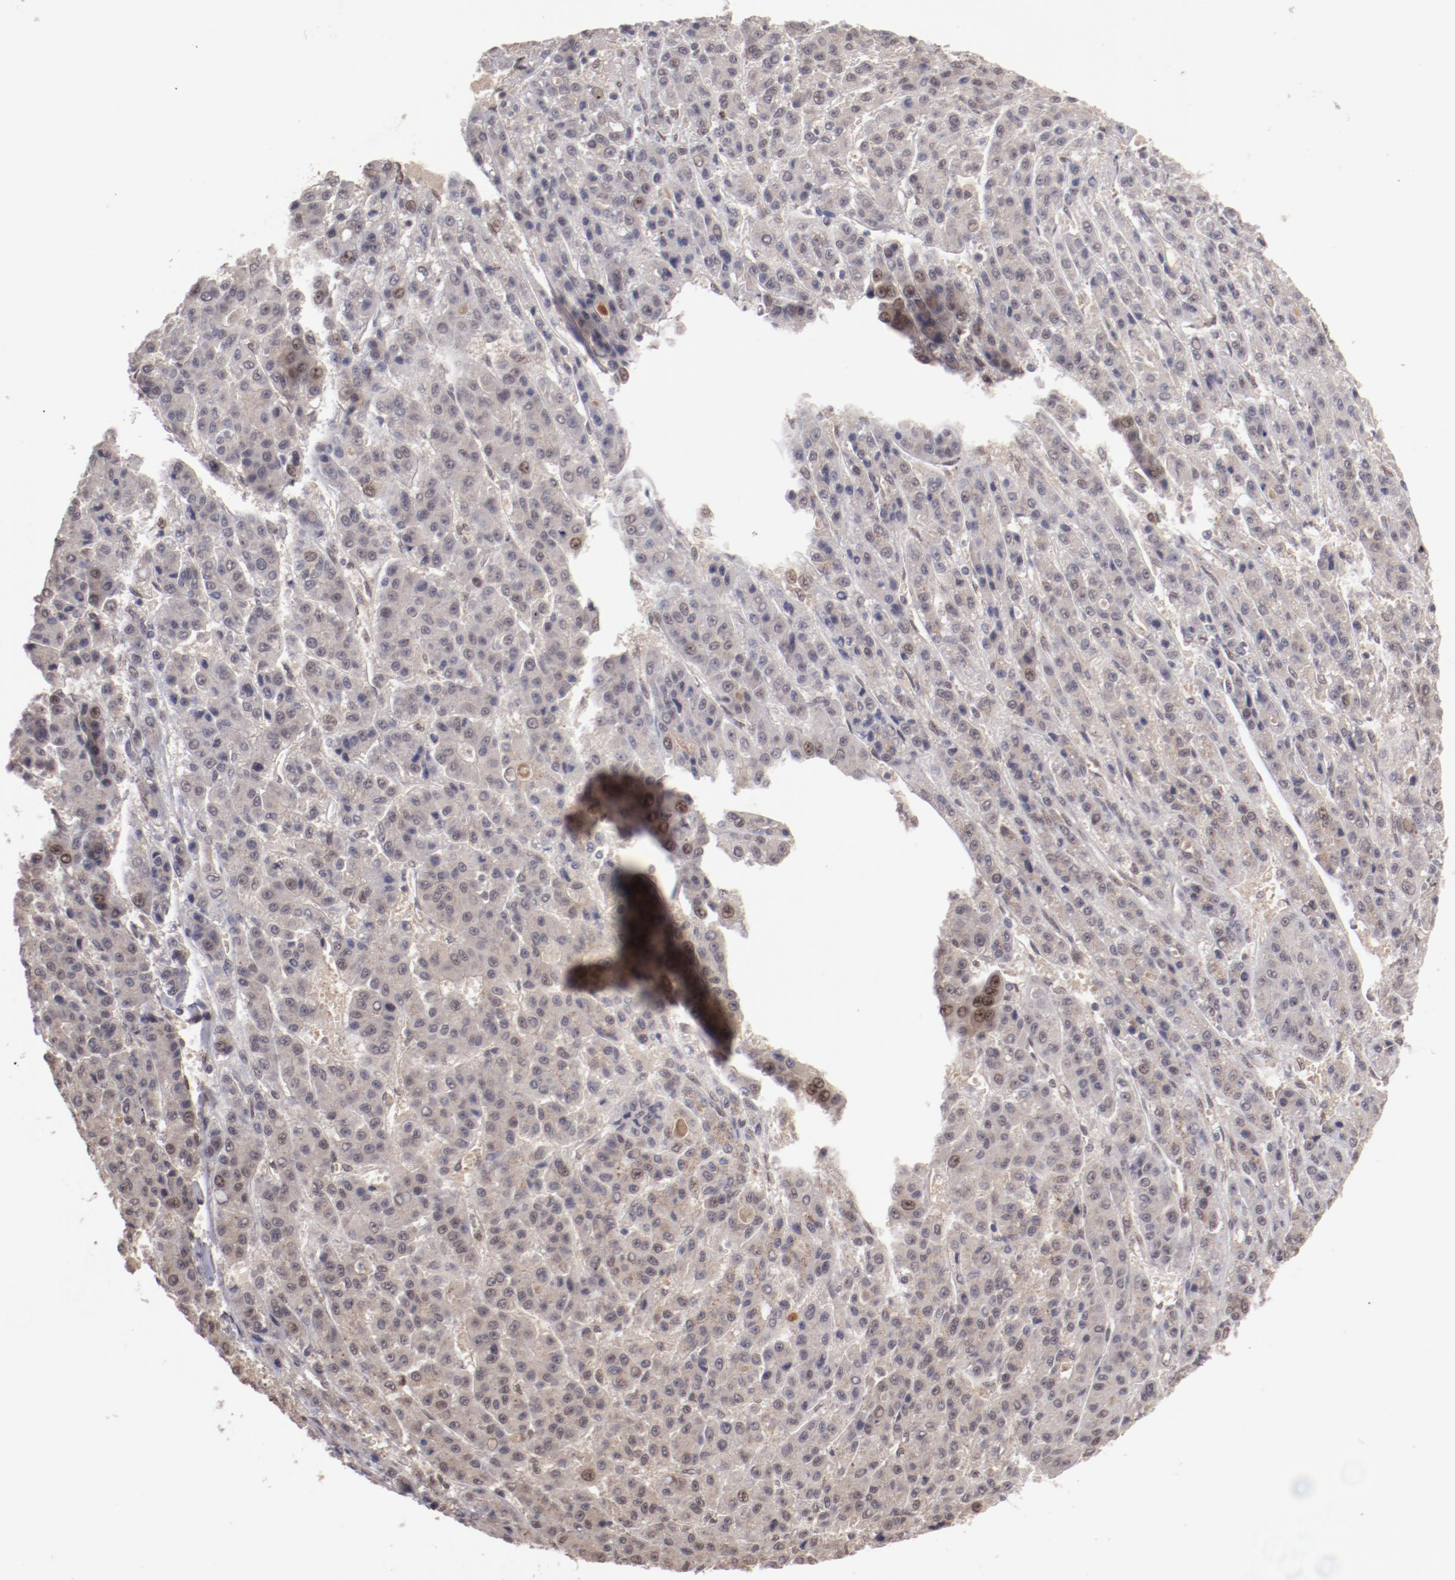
{"staining": {"intensity": "weak", "quantity": "<25%", "location": "cytoplasmic/membranous,nuclear"}, "tissue": "liver cancer", "cell_type": "Tumor cells", "image_type": "cancer", "snomed": [{"axis": "morphology", "description": "Carcinoma, Hepatocellular, NOS"}, {"axis": "topography", "description": "Liver"}], "caption": "High magnification brightfield microscopy of hepatocellular carcinoma (liver) stained with DAB (brown) and counterstained with hematoxylin (blue): tumor cells show no significant positivity.", "gene": "NFE2", "patient": {"sex": "male", "age": 70}}